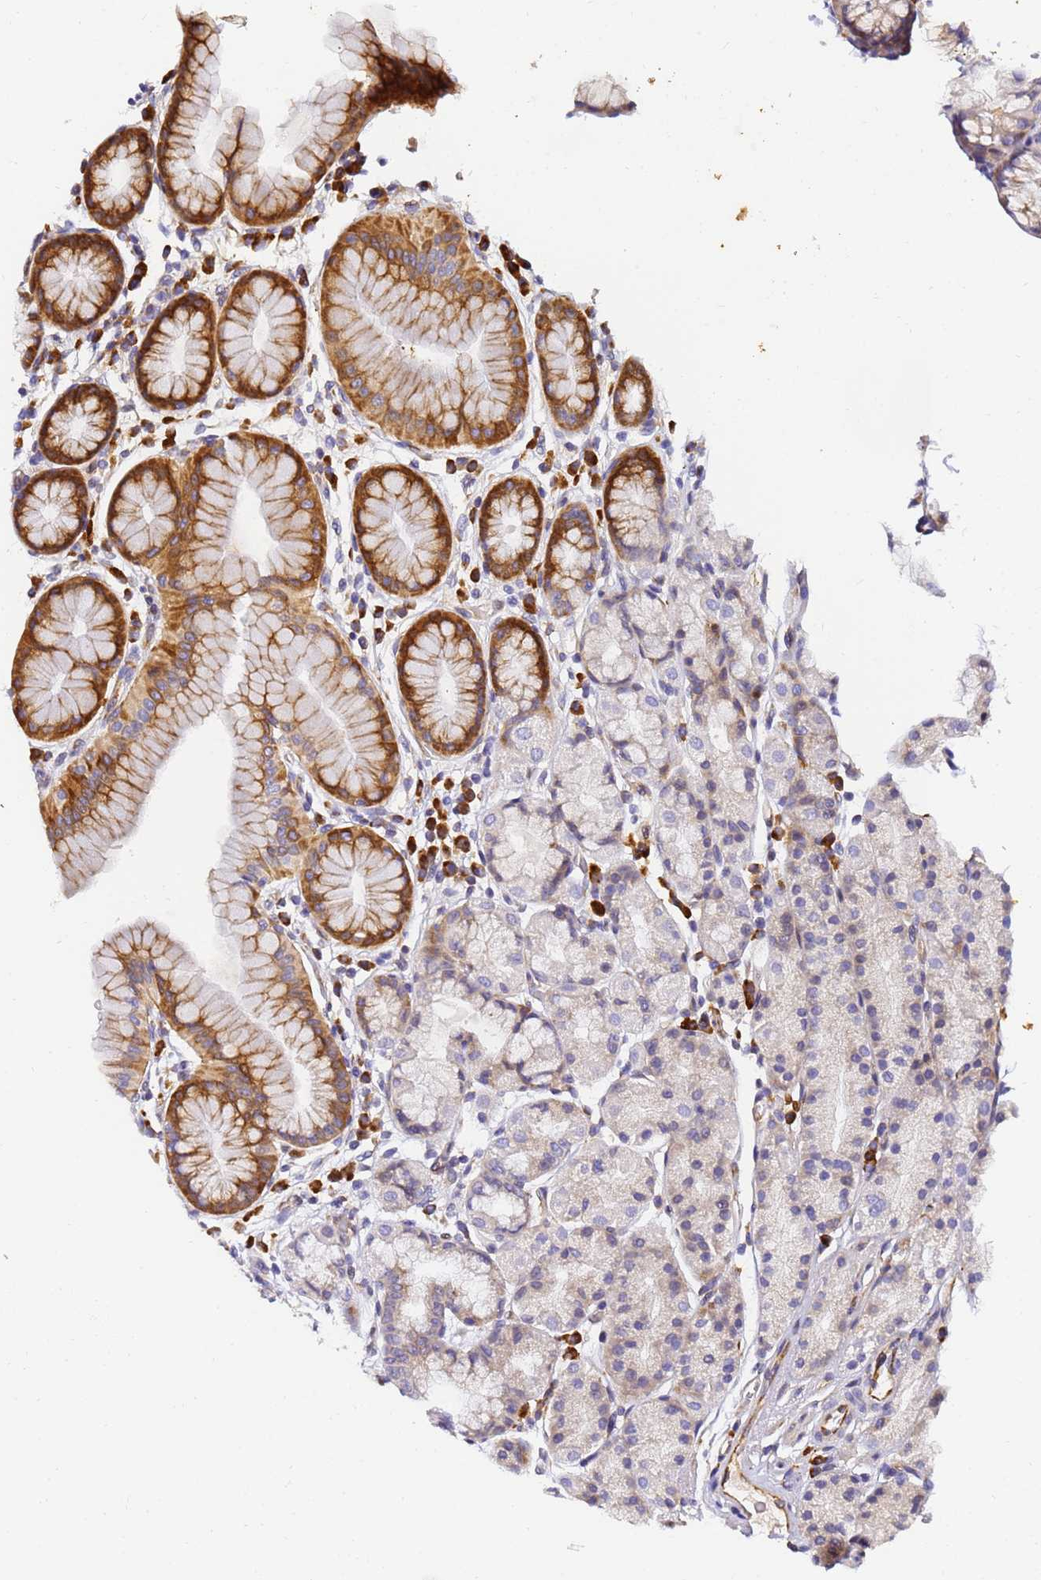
{"staining": {"intensity": "strong", "quantity": "25%-75%", "location": "cytoplasmic/membranous"}, "tissue": "stomach", "cell_type": "Glandular cells", "image_type": "normal", "snomed": [{"axis": "morphology", "description": "Normal tissue, NOS"}, {"axis": "topography", "description": "Stomach, upper"}], "caption": "Immunohistochemical staining of normal stomach exhibits 25%-75% levels of strong cytoplasmic/membranous protein staining in about 25%-75% of glandular cells. (brown staining indicates protein expression, while blue staining denotes nuclei).", "gene": "POM121C", "patient": {"sex": "male", "age": 47}}